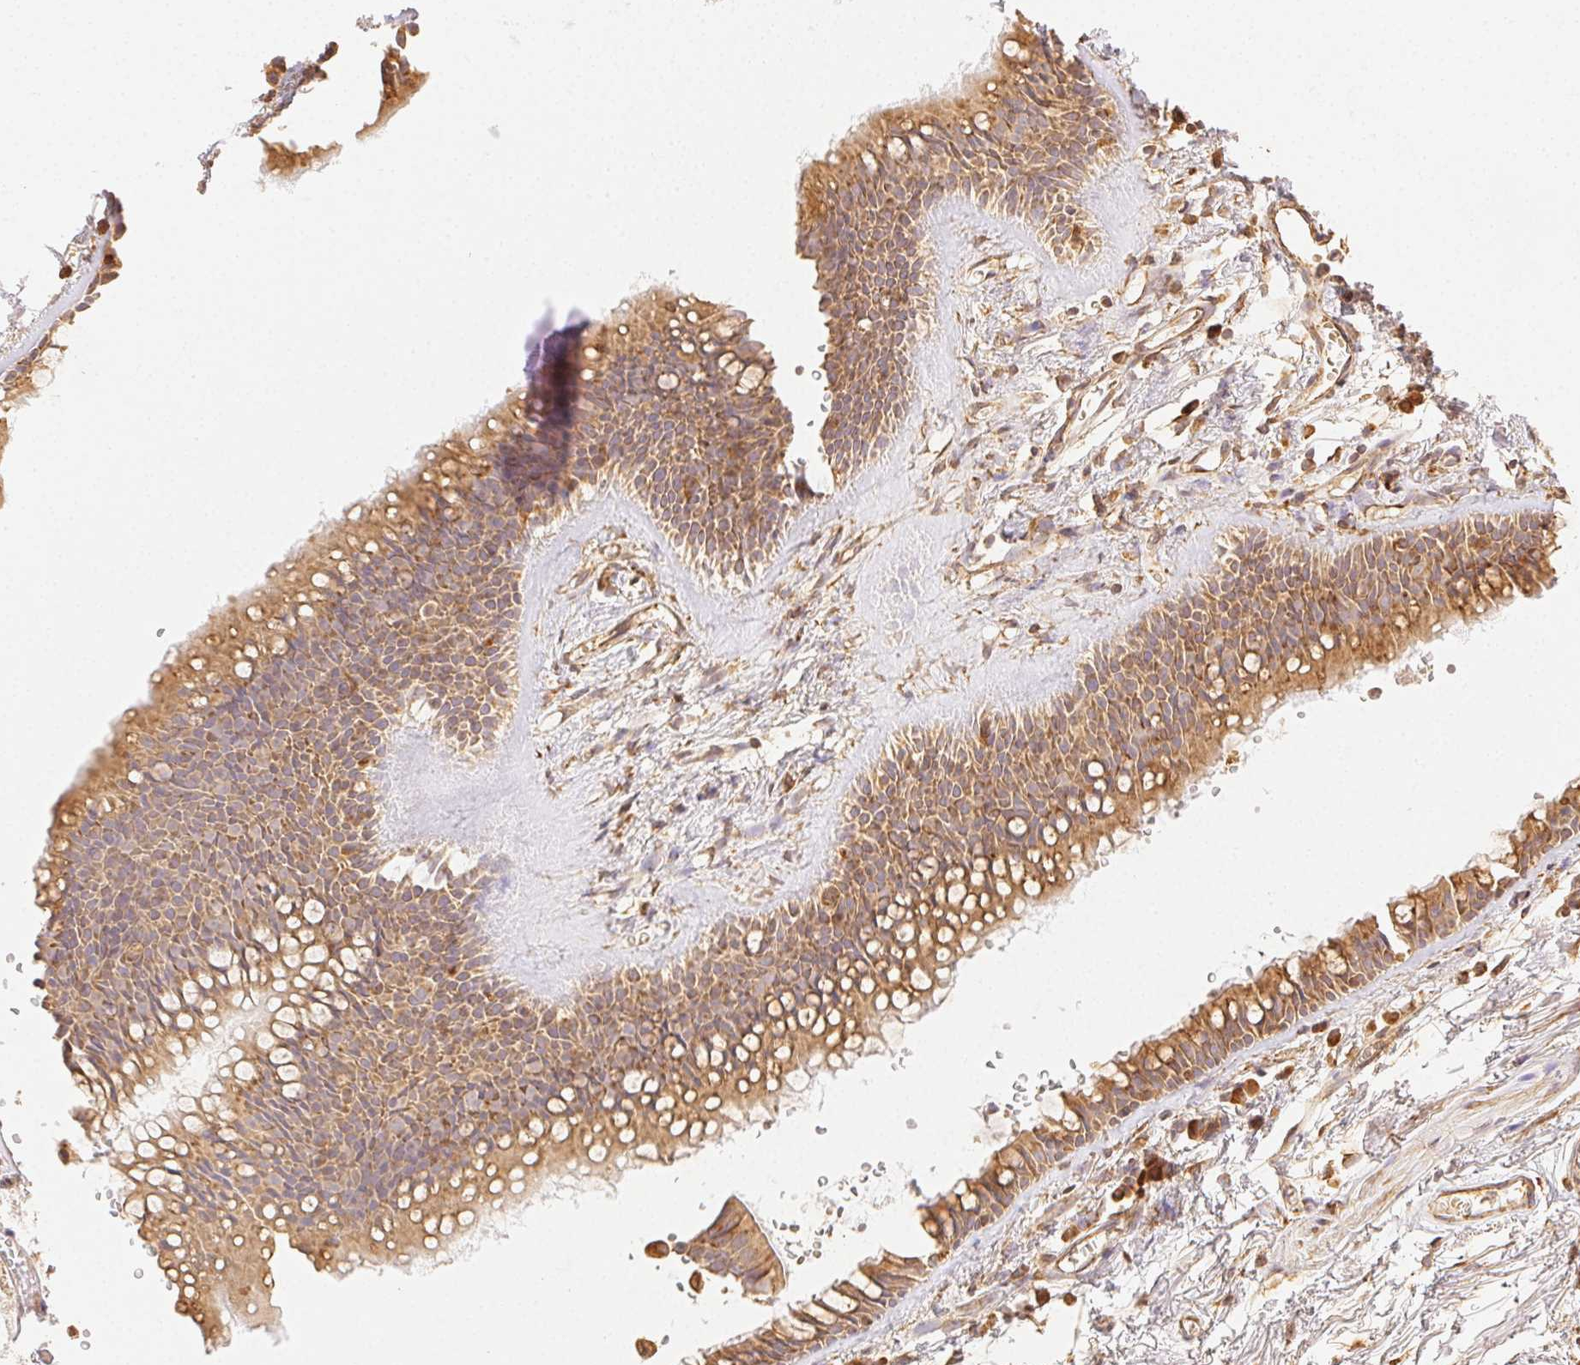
{"staining": {"intensity": "moderate", "quantity": ">75%", "location": "cytoplasmic/membranous"}, "tissue": "soft tissue", "cell_type": "Chondrocytes", "image_type": "normal", "snomed": [{"axis": "morphology", "description": "Normal tissue, NOS"}, {"axis": "topography", "description": "Cartilage tissue"}, {"axis": "topography", "description": "Bronchus"}], "caption": "High-power microscopy captured an immunohistochemistry (IHC) micrograph of normal soft tissue, revealing moderate cytoplasmic/membranous expression in approximately >75% of chondrocytes. The staining was performed using DAB (3,3'-diaminobenzidine) to visualize the protein expression in brown, while the nuclei were stained in blue with hematoxylin (Magnification: 20x).", "gene": "ENTREP1", "patient": {"sex": "female", "age": 79}}